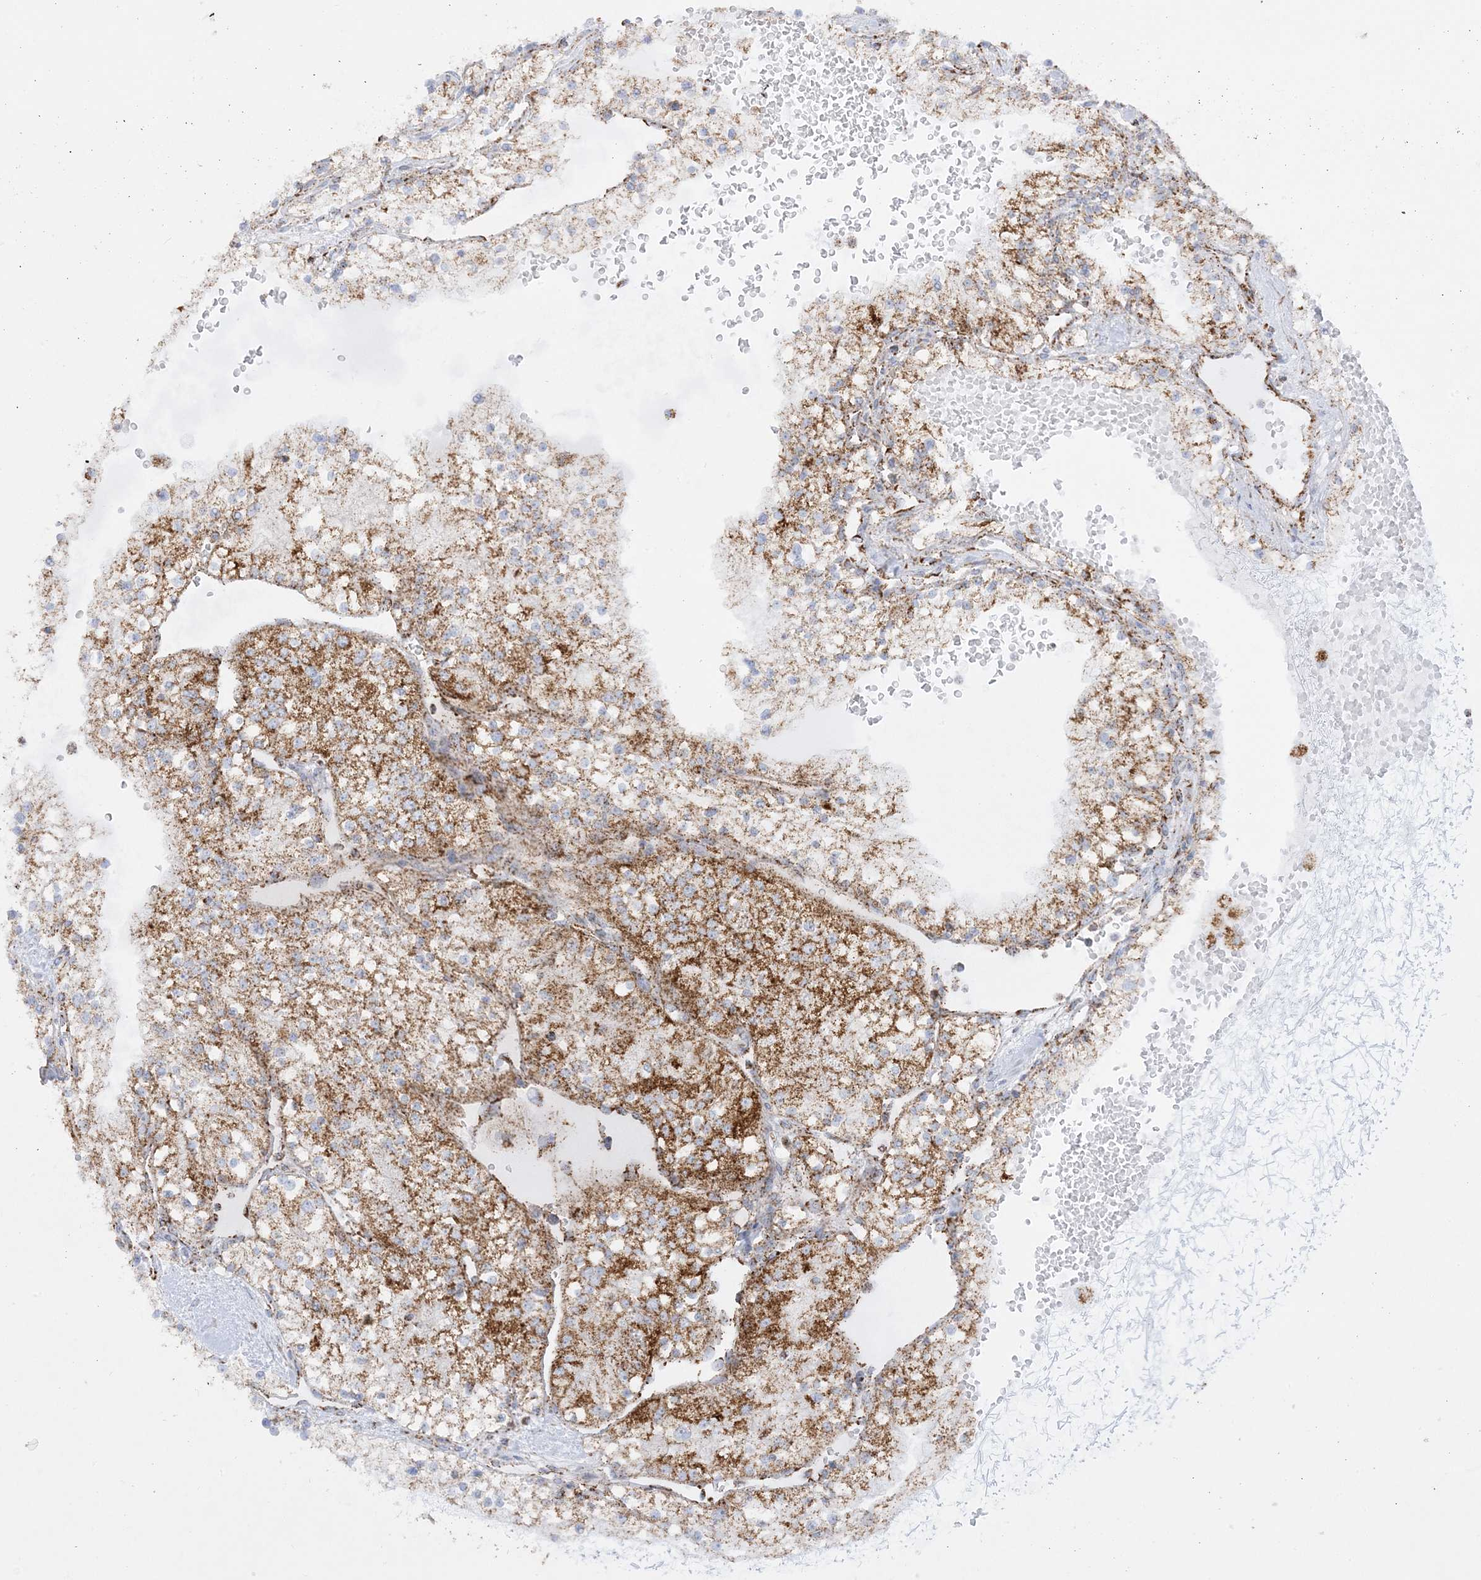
{"staining": {"intensity": "moderate", "quantity": ">75%", "location": "cytoplasmic/membranous"}, "tissue": "renal cancer", "cell_type": "Tumor cells", "image_type": "cancer", "snomed": [{"axis": "morphology", "description": "Normal tissue, NOS"}, {"axis": "morphology", "description": "Adenocarcinoma, NOS"}, {"axis": "topography", "description": "Kidney"}], "caption": "IHC staining of renal cancer (adenocarcinoma), which shows medium levels of moderate cytoplasmic/membranous positivity in approximately >75% of tumor cells indicating moderate cytoplasmic/membranous protein positivity. The staining was performed using DAB (3,3'-diaminobenzidine) (brown) for protein detection and nuclei were counterstained in hematoxylin (blue).", "gene": "MRPS36", "patient": {"sex": "male", "age": 68}}